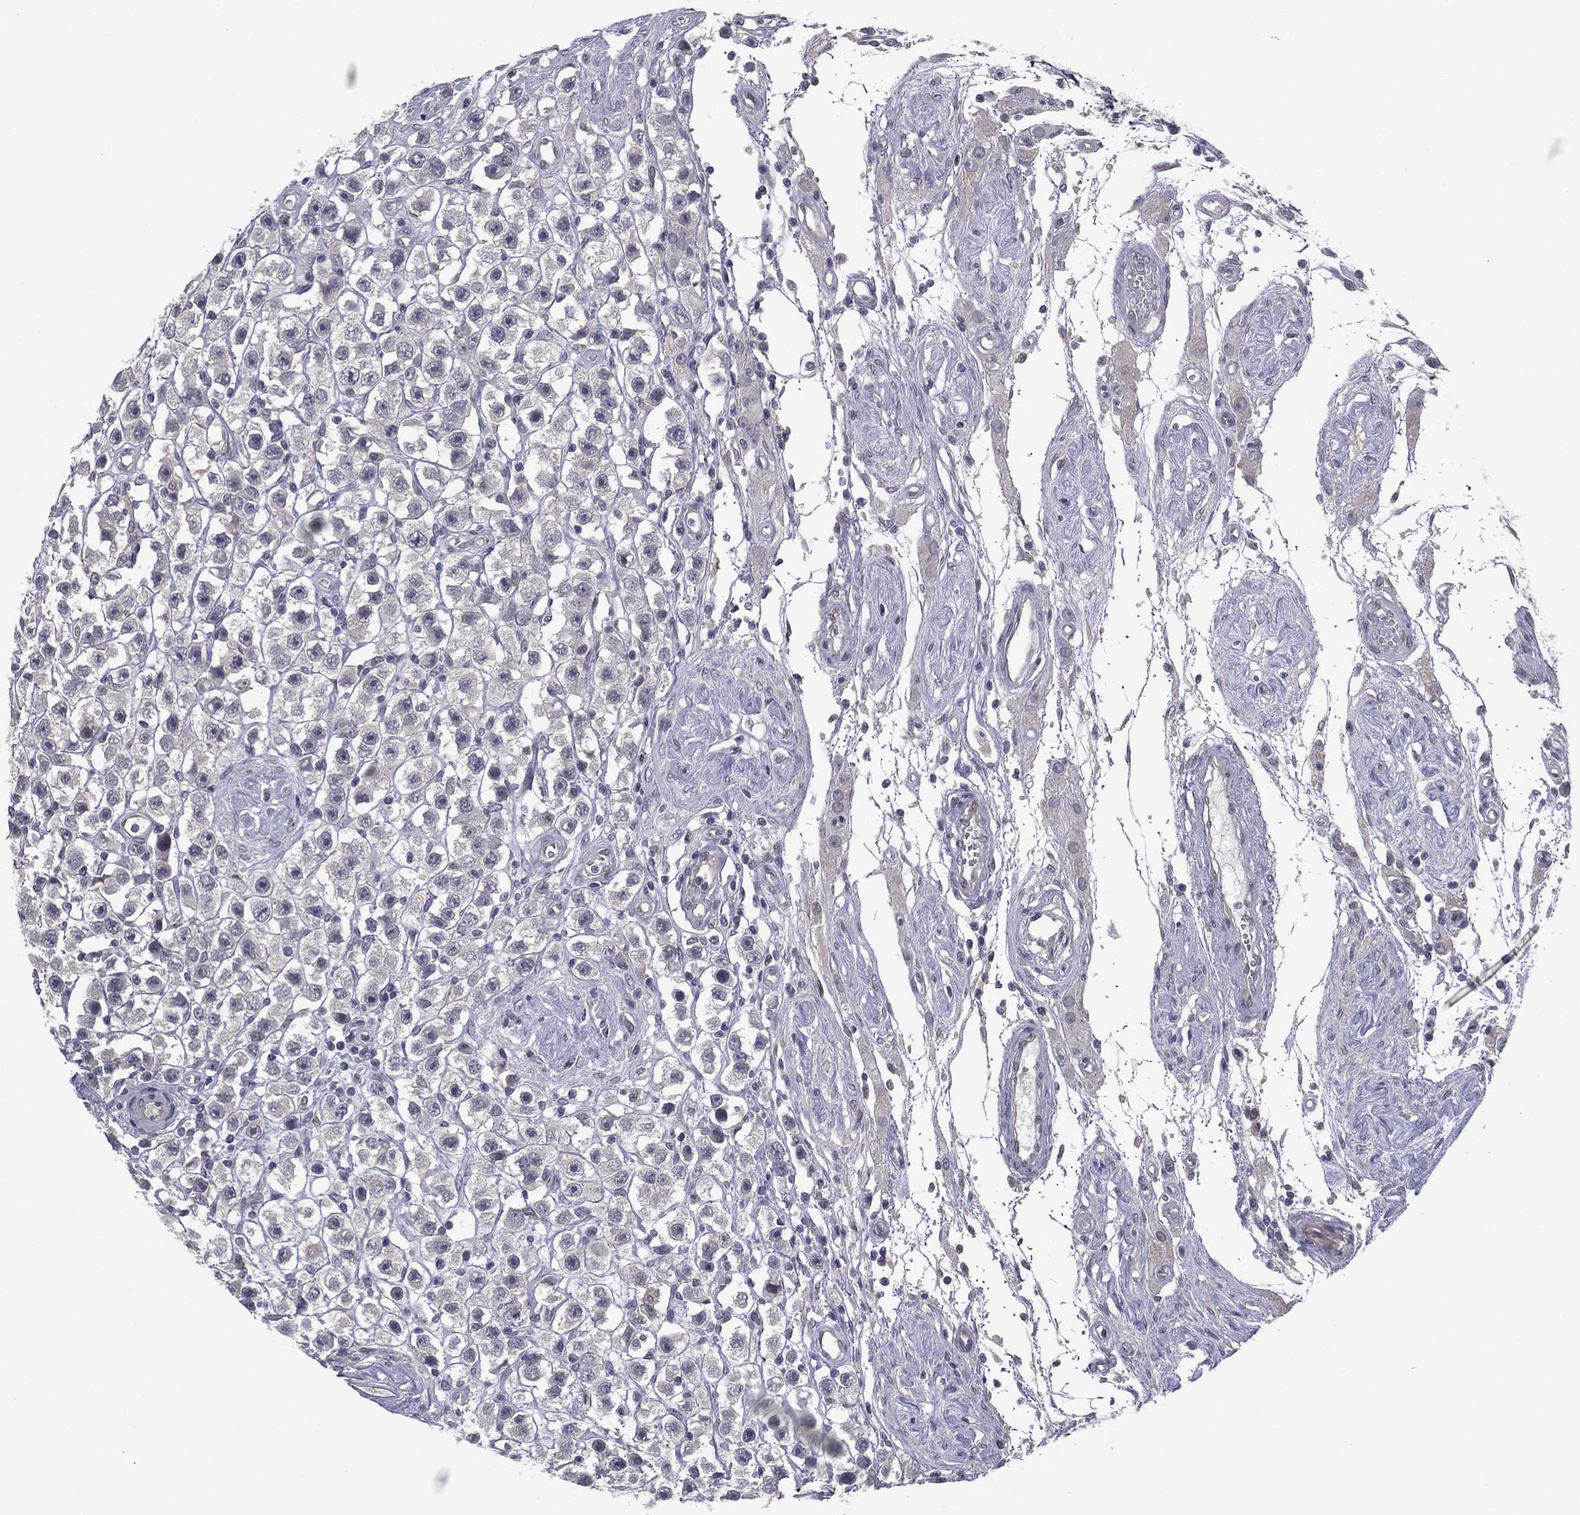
{"staining": {"intensity": "negative", "quantity": "none", "location": "none"}, "tissue": "testis cancer", "cell_type": "Tumor cells", "image_type": "cancer", "snomed": [{"axis": "morphology", "description": "Seminoma, NOS"}, {"axis": "topography", "description": "Testis"}], "caption": "The histopathology image shows no staining of tumor cells in testis cancer (seminoma).", "gene": "ACTRT2", "patient": {"sex": "male", "age": 45}}